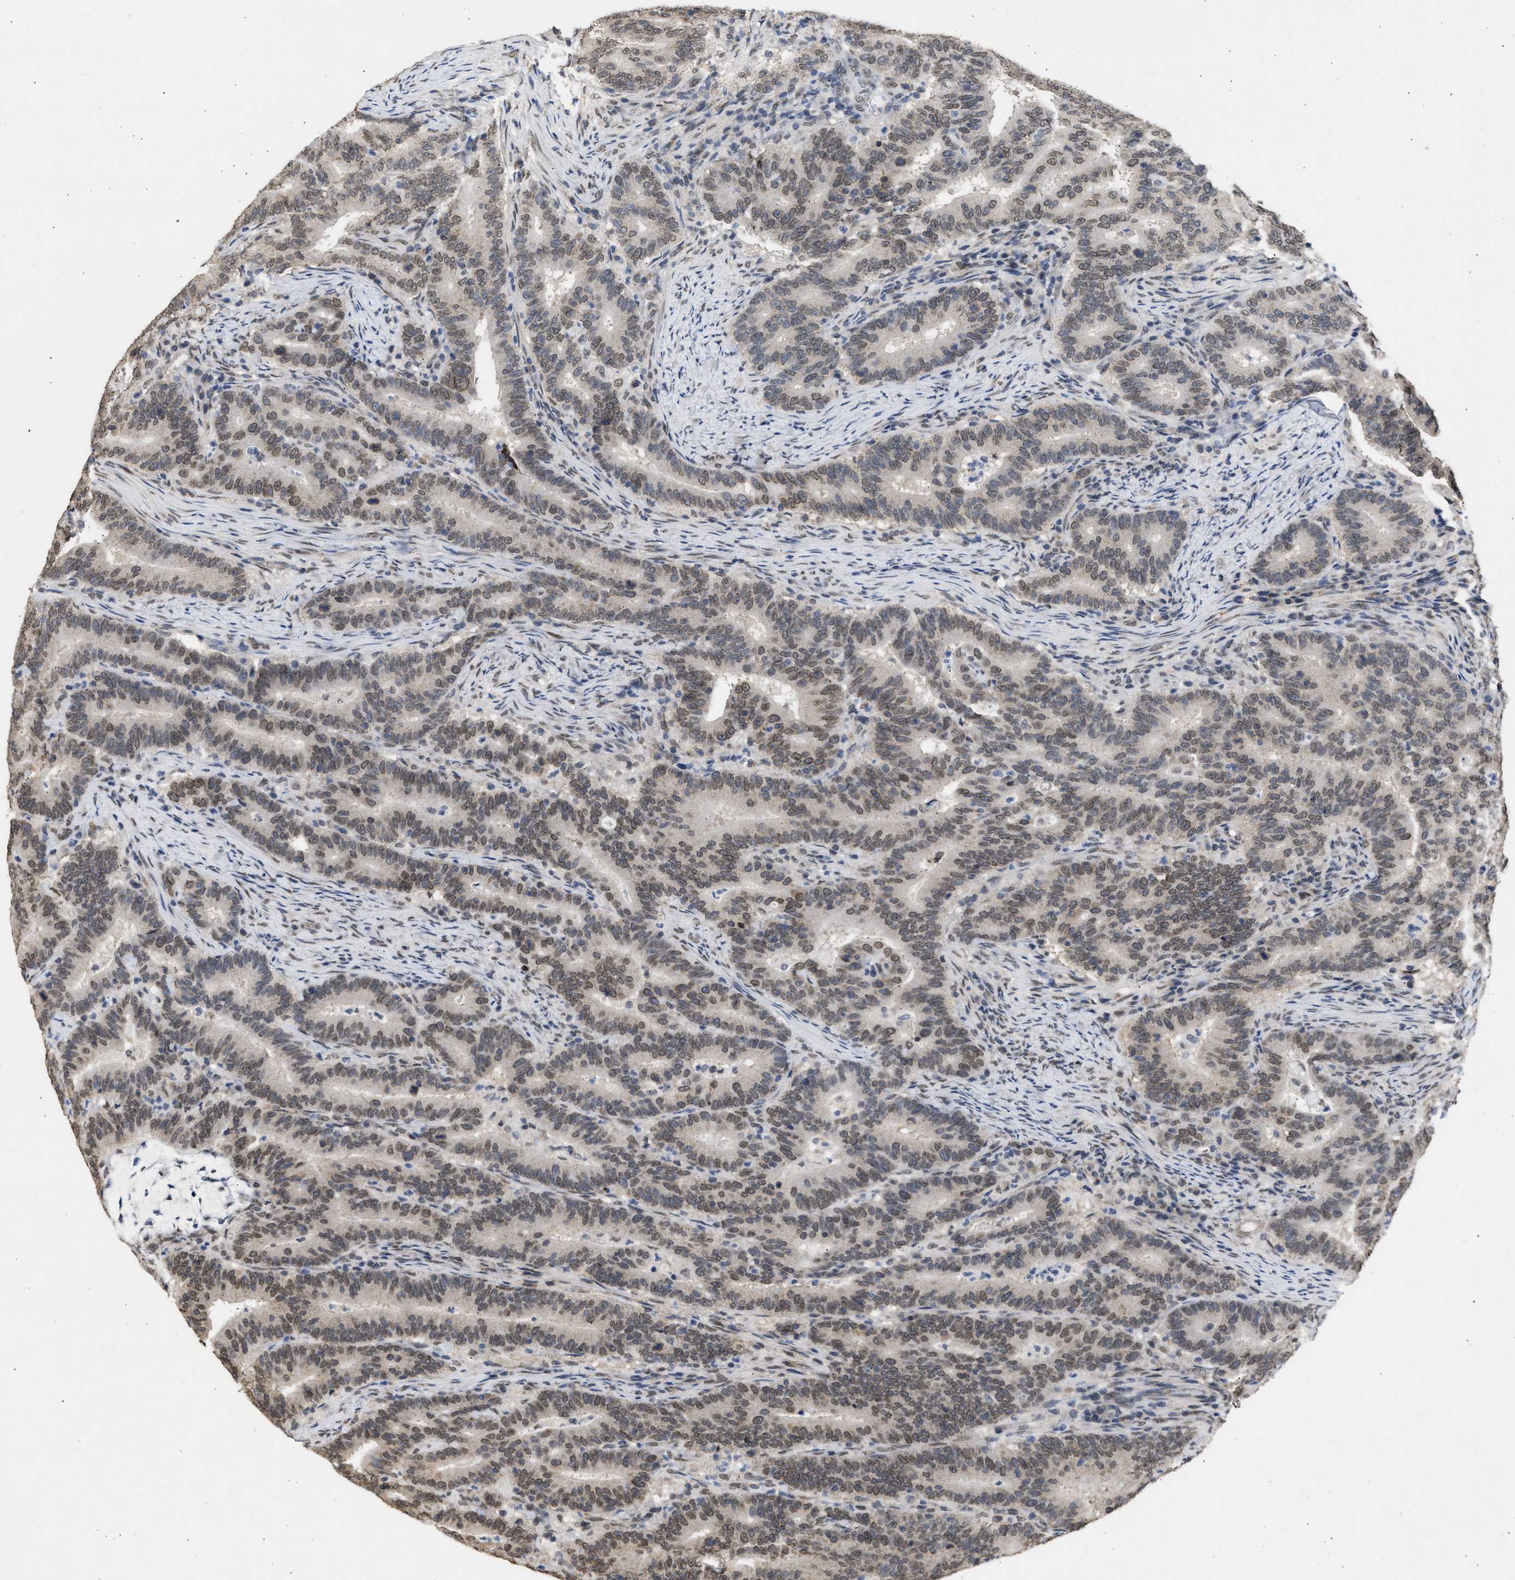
{"staining": {"intensity": "weak", "quantity": "<25%", "location": "cytoplasmic/membranous,nuclear"}, "tissue": "colorectal cancer", "cell_type": "Tumor cells", "image_type": "cancer", "snomed": [{"axis": "morphology", "description": "Adenocarcinoma, NOS"}, {"axis": "topography", "description": "Colon"}], "caption": "Photomicrograph shows no protein positivity in tumor cells of colorectal cancer (adenocarcinoma) tissue.", "gene": "NUP35", "patient": {"sex": "female", "age": 66}}